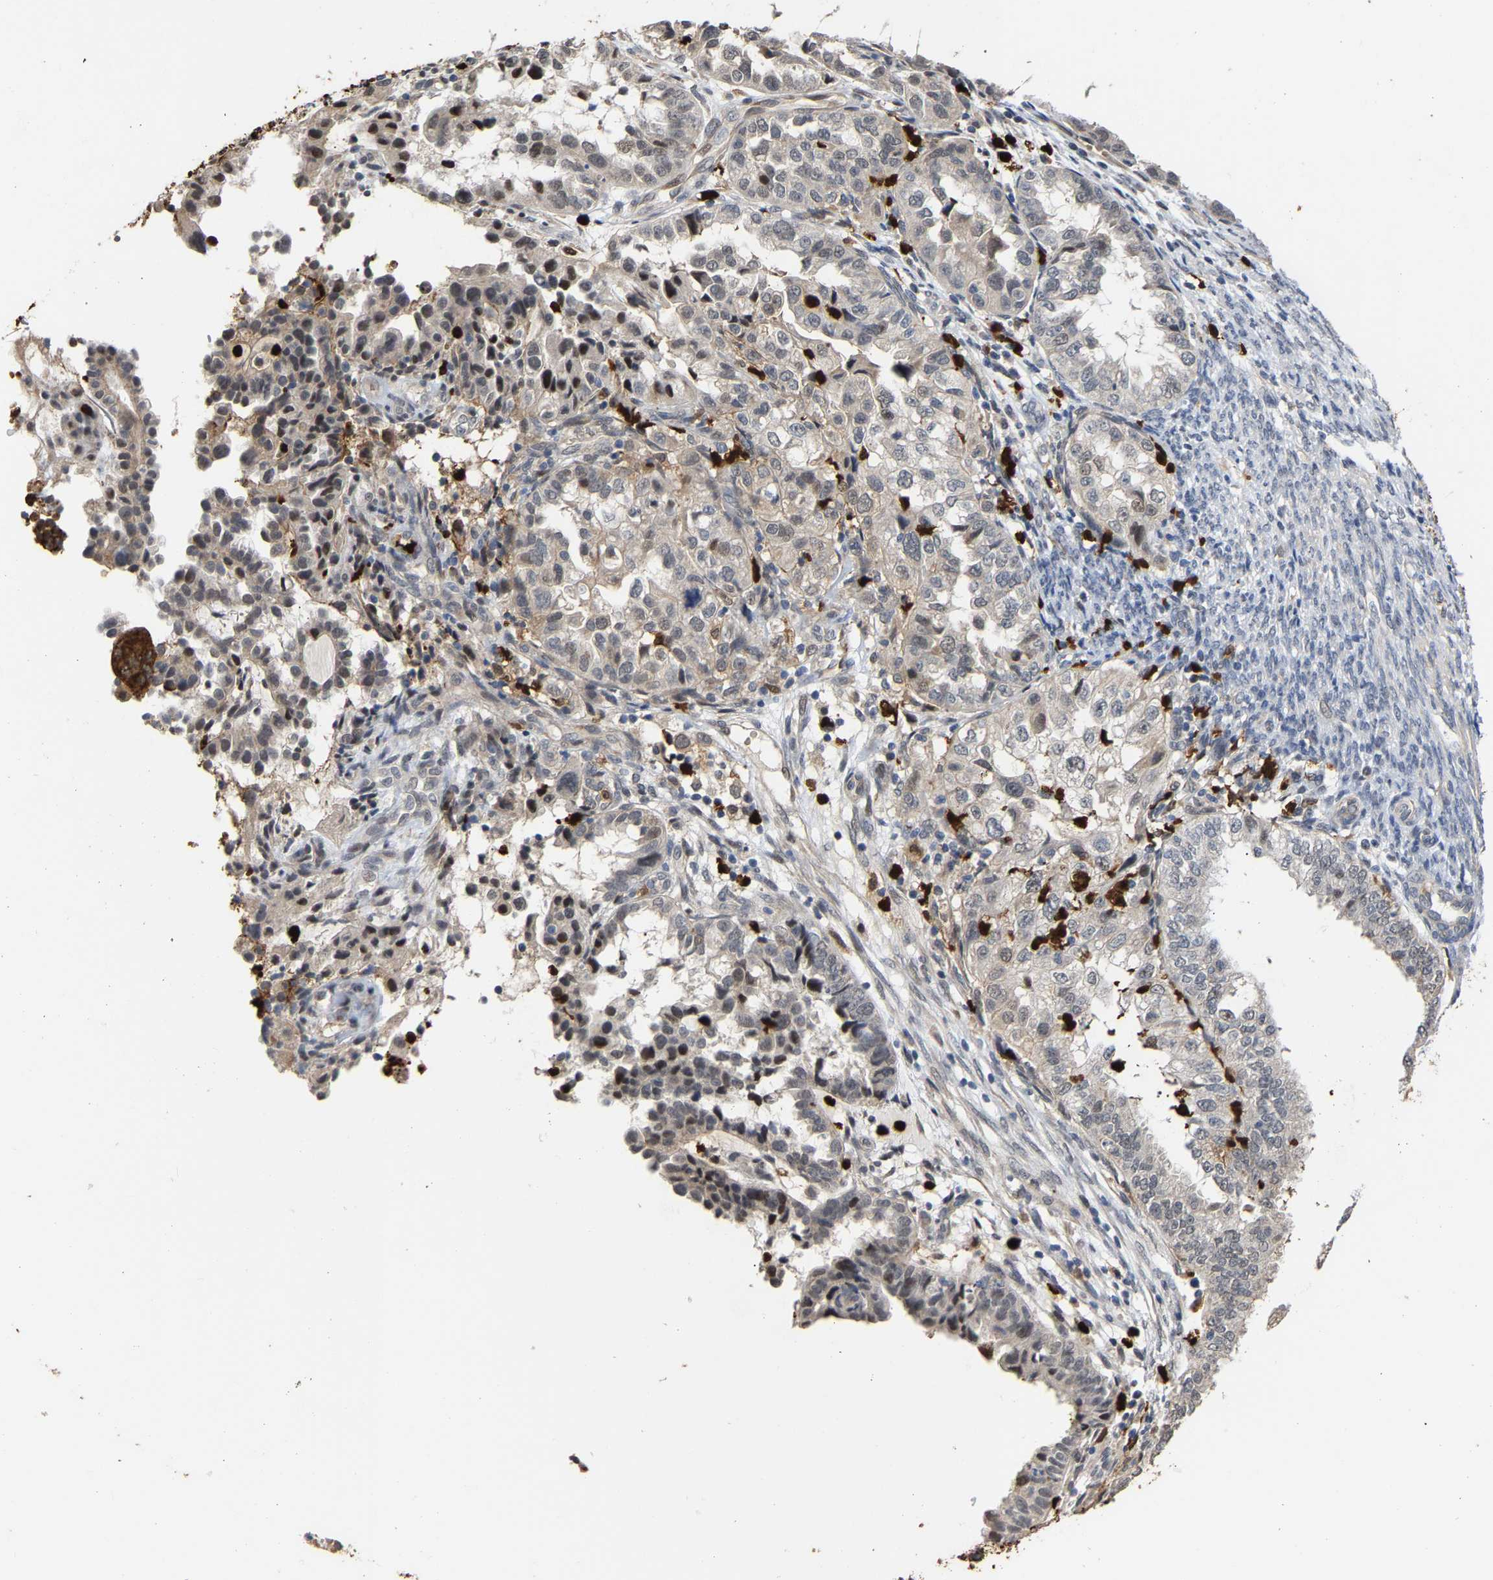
{"staining": {"intensity": "weak", "quantity": "<25%", "location": "cytoplasmic/membranous,nuclear"}, "tissue": "endometrial cancer", "cell_type": "Tumor cells", "image_type": "cancer", "snomed": [{"axis": "morphology", "description": "Adenocarcinoma, NOS"}, {"axis": "topography", "description": "Endometrium"}], "caption": "A histopathology image of human adenocarcinoma (endometrial) is negative for staining in tumor cells. (DAB IHC with hematoxylin counter stain).", "gene": "TDRD7", "patient": {"sex": "female", "age": 85}}